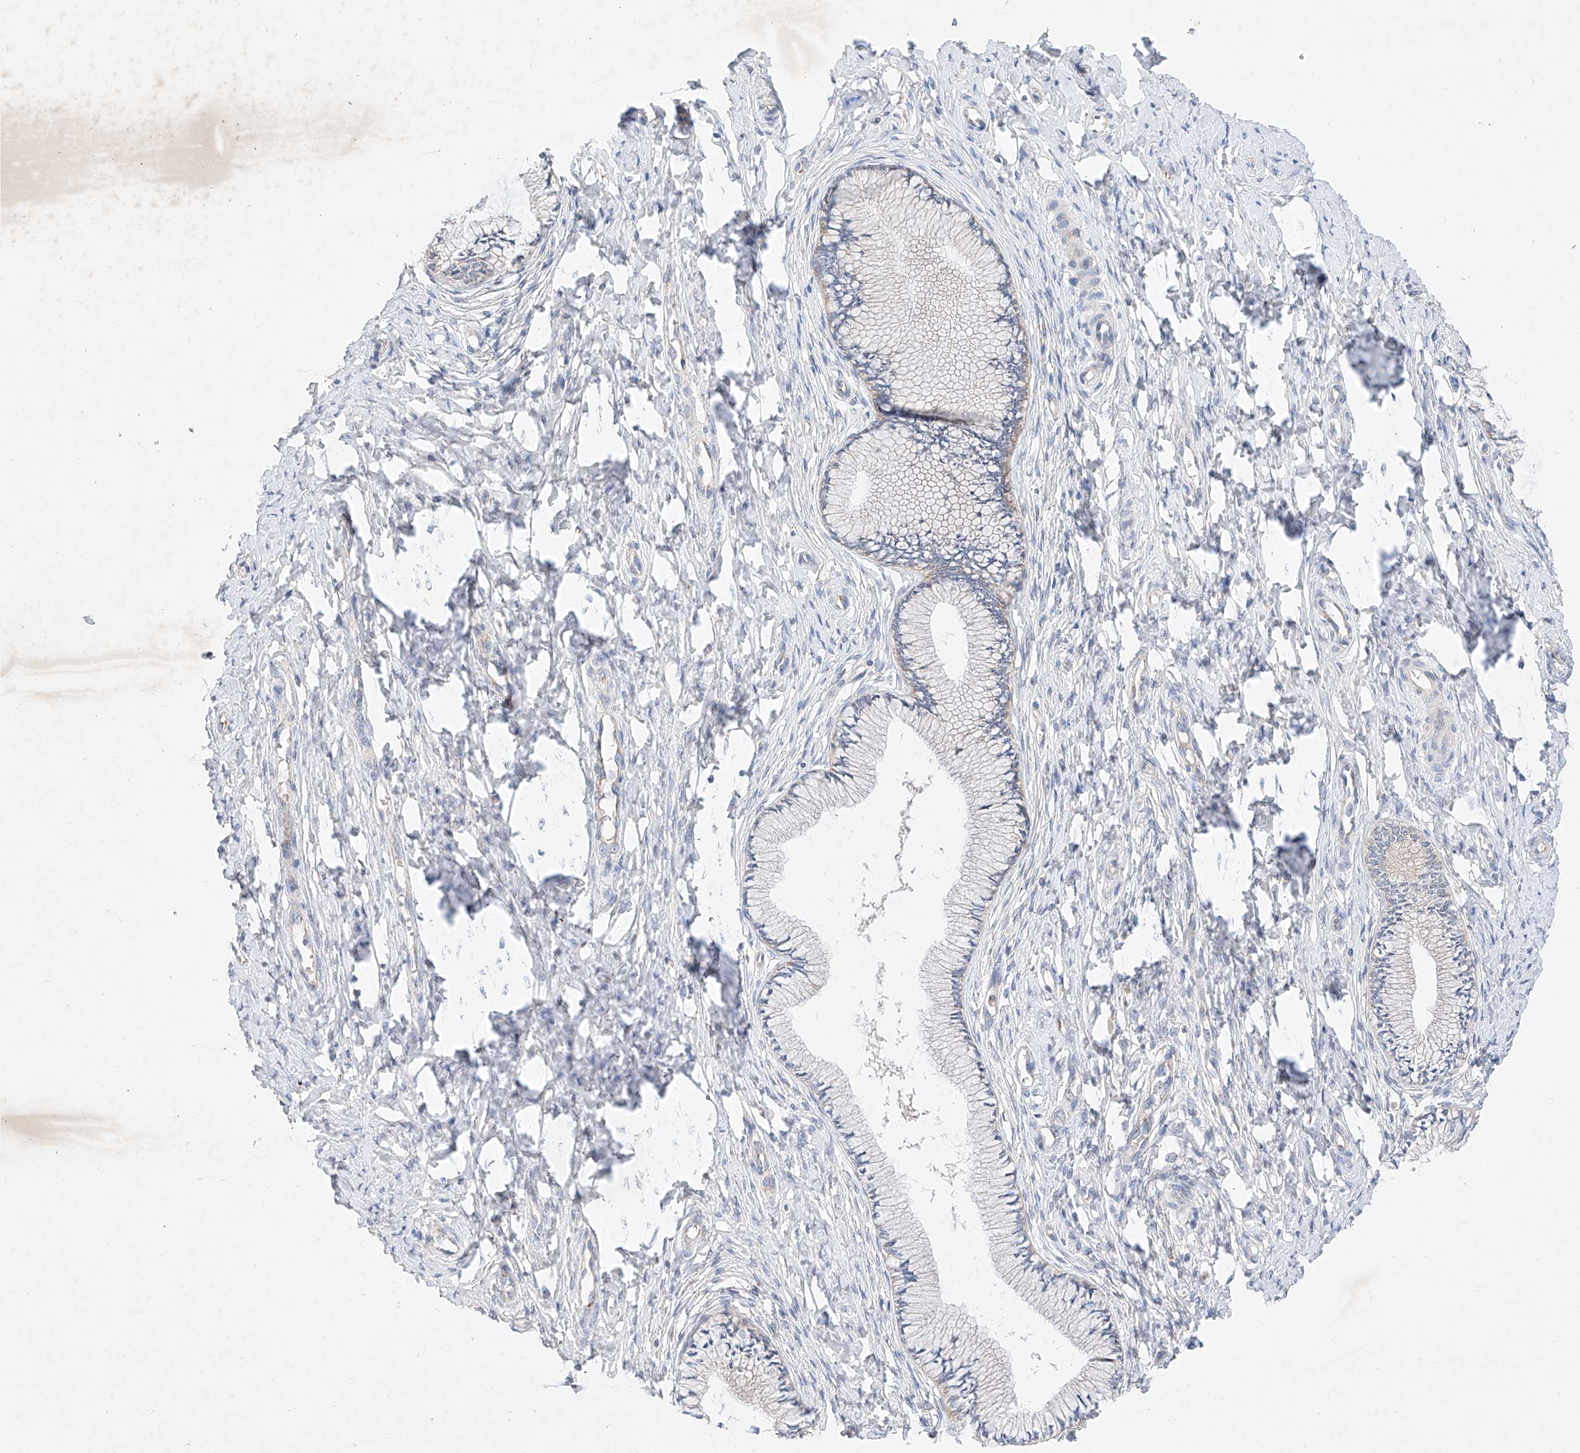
{"staining": {"intensity": "negative", "quantity": "none", "location": "none"}, "tissue": "cervix", "cell_type": "Glandular cells", "image_type": "normal", "snomed": [{"axis": "morphology", "description": "Normal tissue, NOS"}, {"axis": "topography", "description": "Cervix"}], "caption": "Immunohistochemistry histopathology image of normal cervix stained for a protein (brown), which reveals no positivity in glandular cells. (DAB (3,3'-diaminobenzidine) IHC with hematoxylin counter stain).", "gene": "FASTK", "patient": {"sex": "female", "age": 36}}